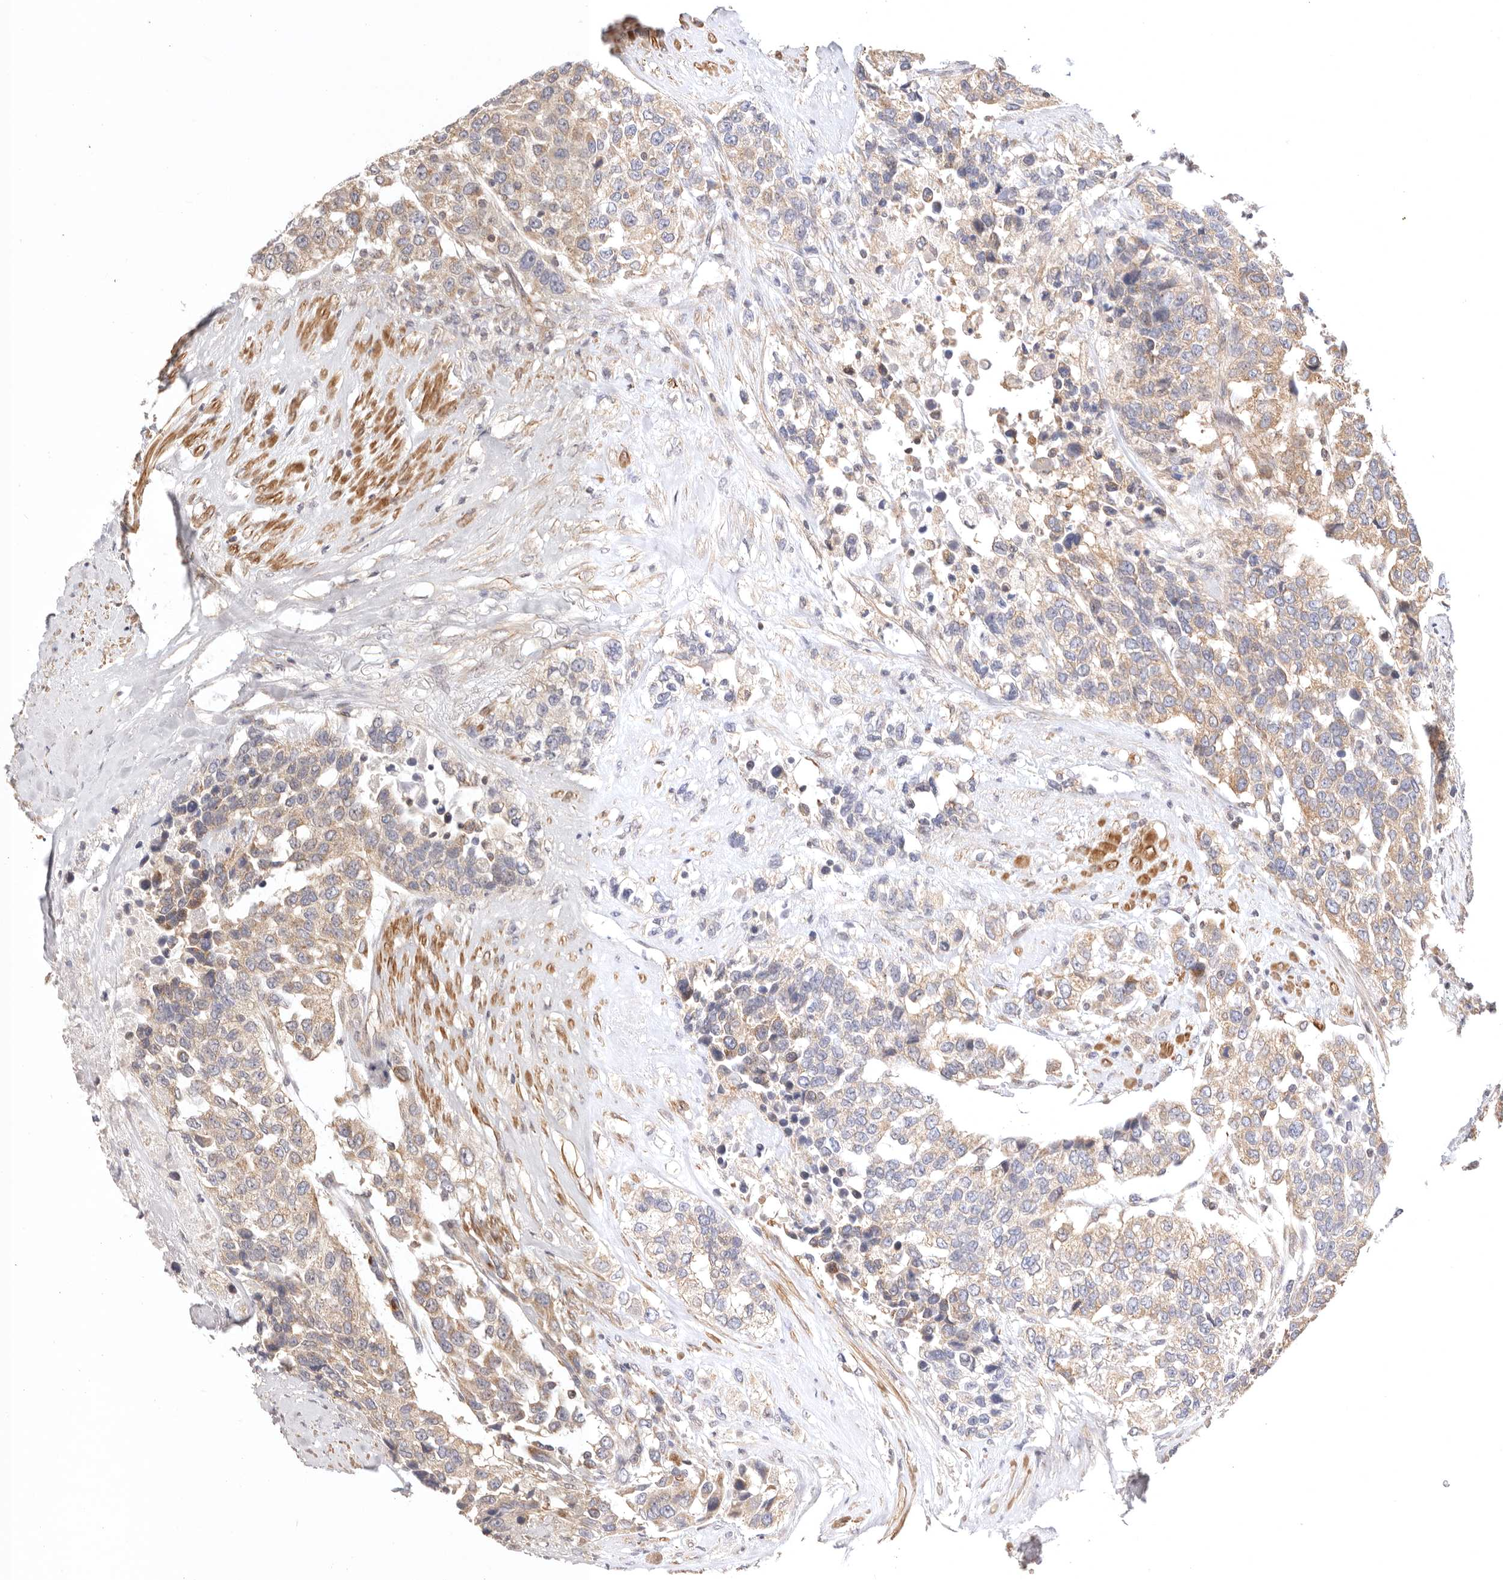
{"staining": {"intensity": "moderate", "quantity": ">75%", "location": "cytoplasmic/membranous"}, "tissue": "urothelial cancer", "cell_type": "Tumor cells", "image_type": "cancer", "snomed": [{"axis": "morphology", "description": "Urothelial carcinoma, High grade"}, {"axis": "topography", "description": "Urinary bladder"}], "caption": "Immunohistochemistry (IHC) of urothelial cancer demonstrates medium levels of moderate cytoplasmic/membranous staining in approximately >75% of tumor cells.", "gene": "KCMF1", "patient": {"sex": "female", "age": 80}}